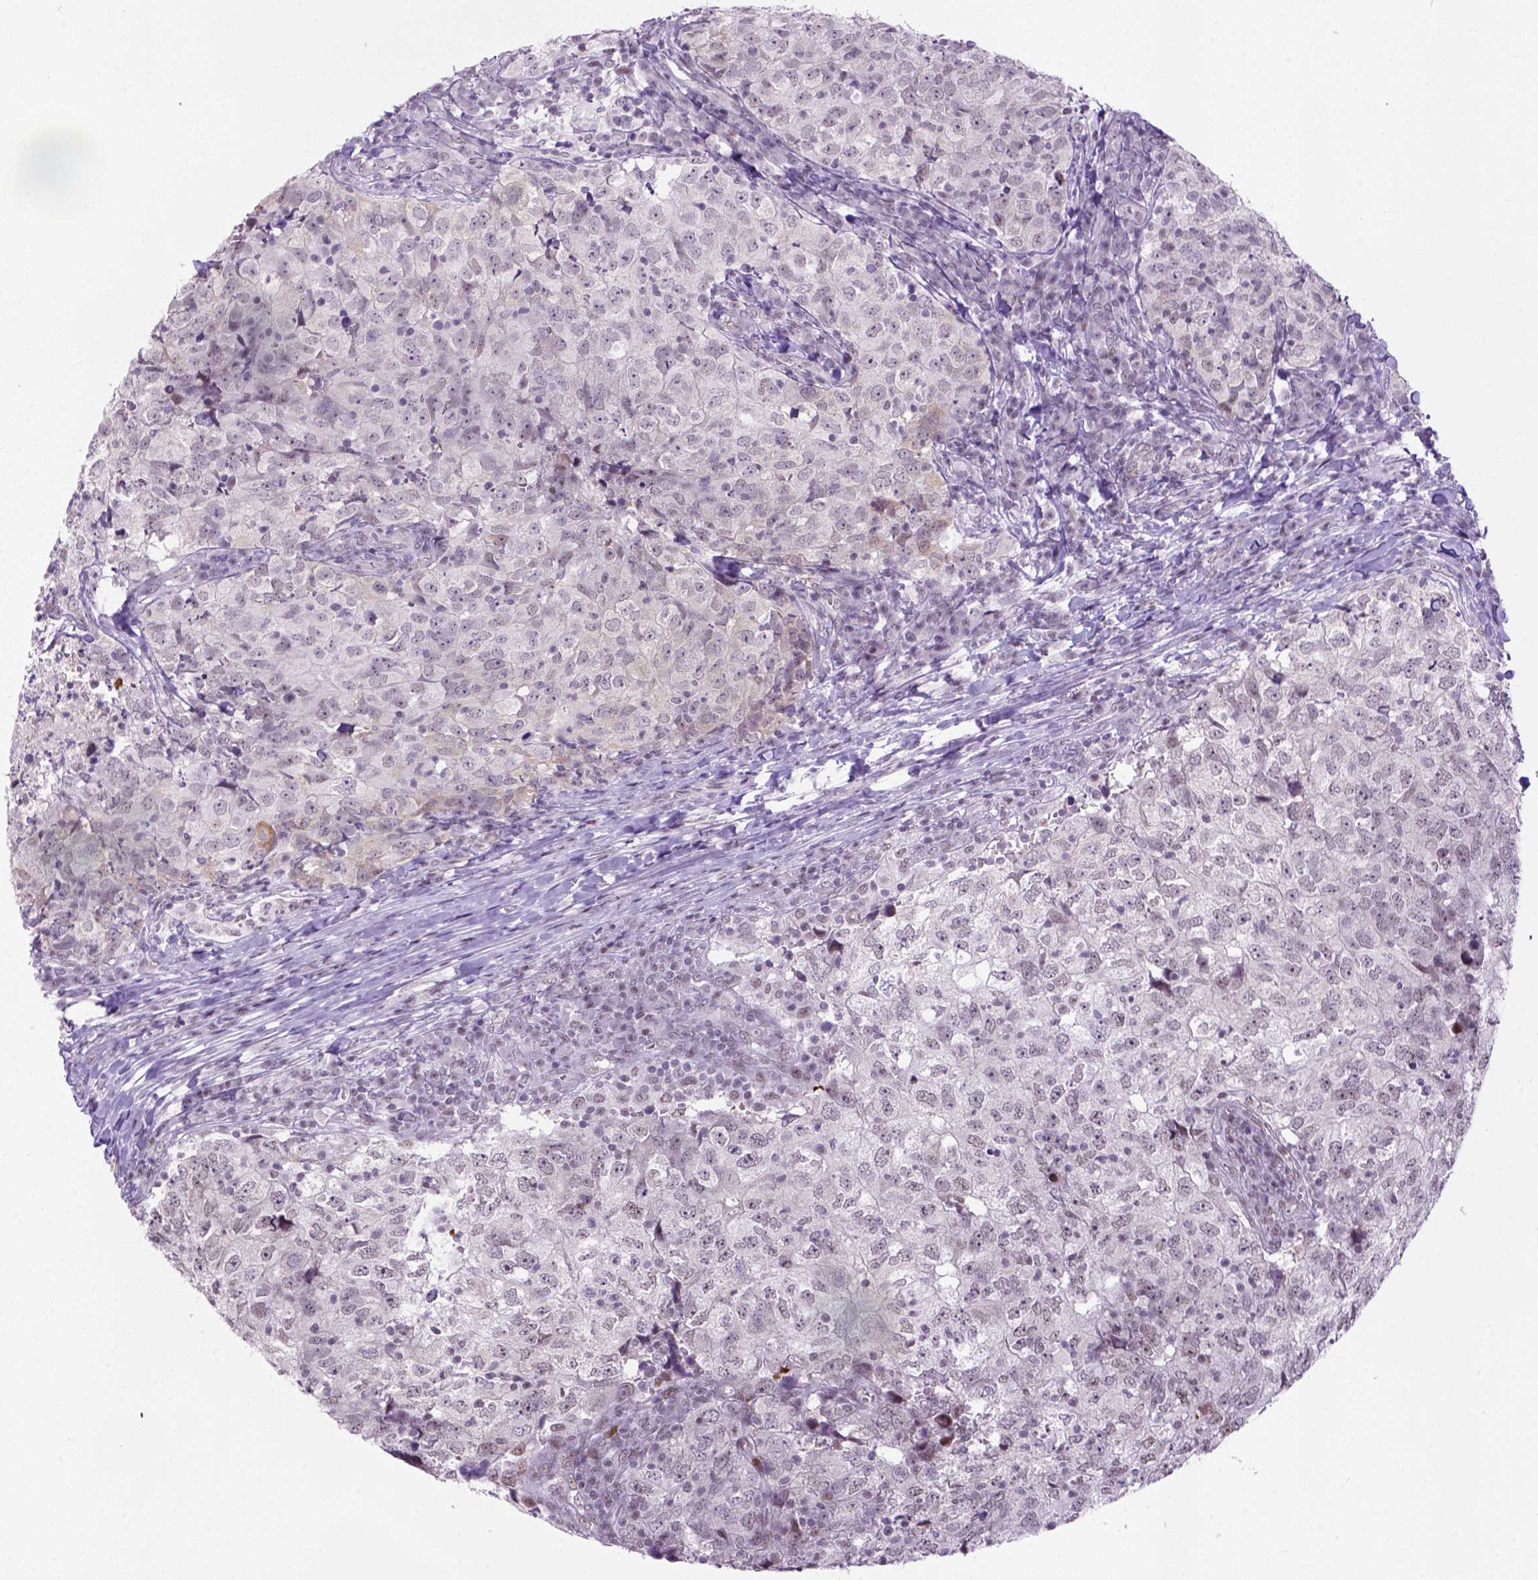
{"staining": {"intensity": "negative", "quantity": "none", "location": "none"}, "tissue": "breast cancer", "cell_type": "Tumor cells", "image_type": "cancer", "snomed": [{"axis": "morphology", "description": "Duct carcinoma"}, {"axis": "topography", "description": "Breast"}], "caption": "Protein analysis of breast invasive ductal carcinoma exhibits no significant expression in tumor cells. (Stains: DAB IHC with hematoxylin counter stain, Microscopy: brightfield microscopy at high magnification).", "gene": "TBPL1", "patient": {"sex": "female", "age": 30}}